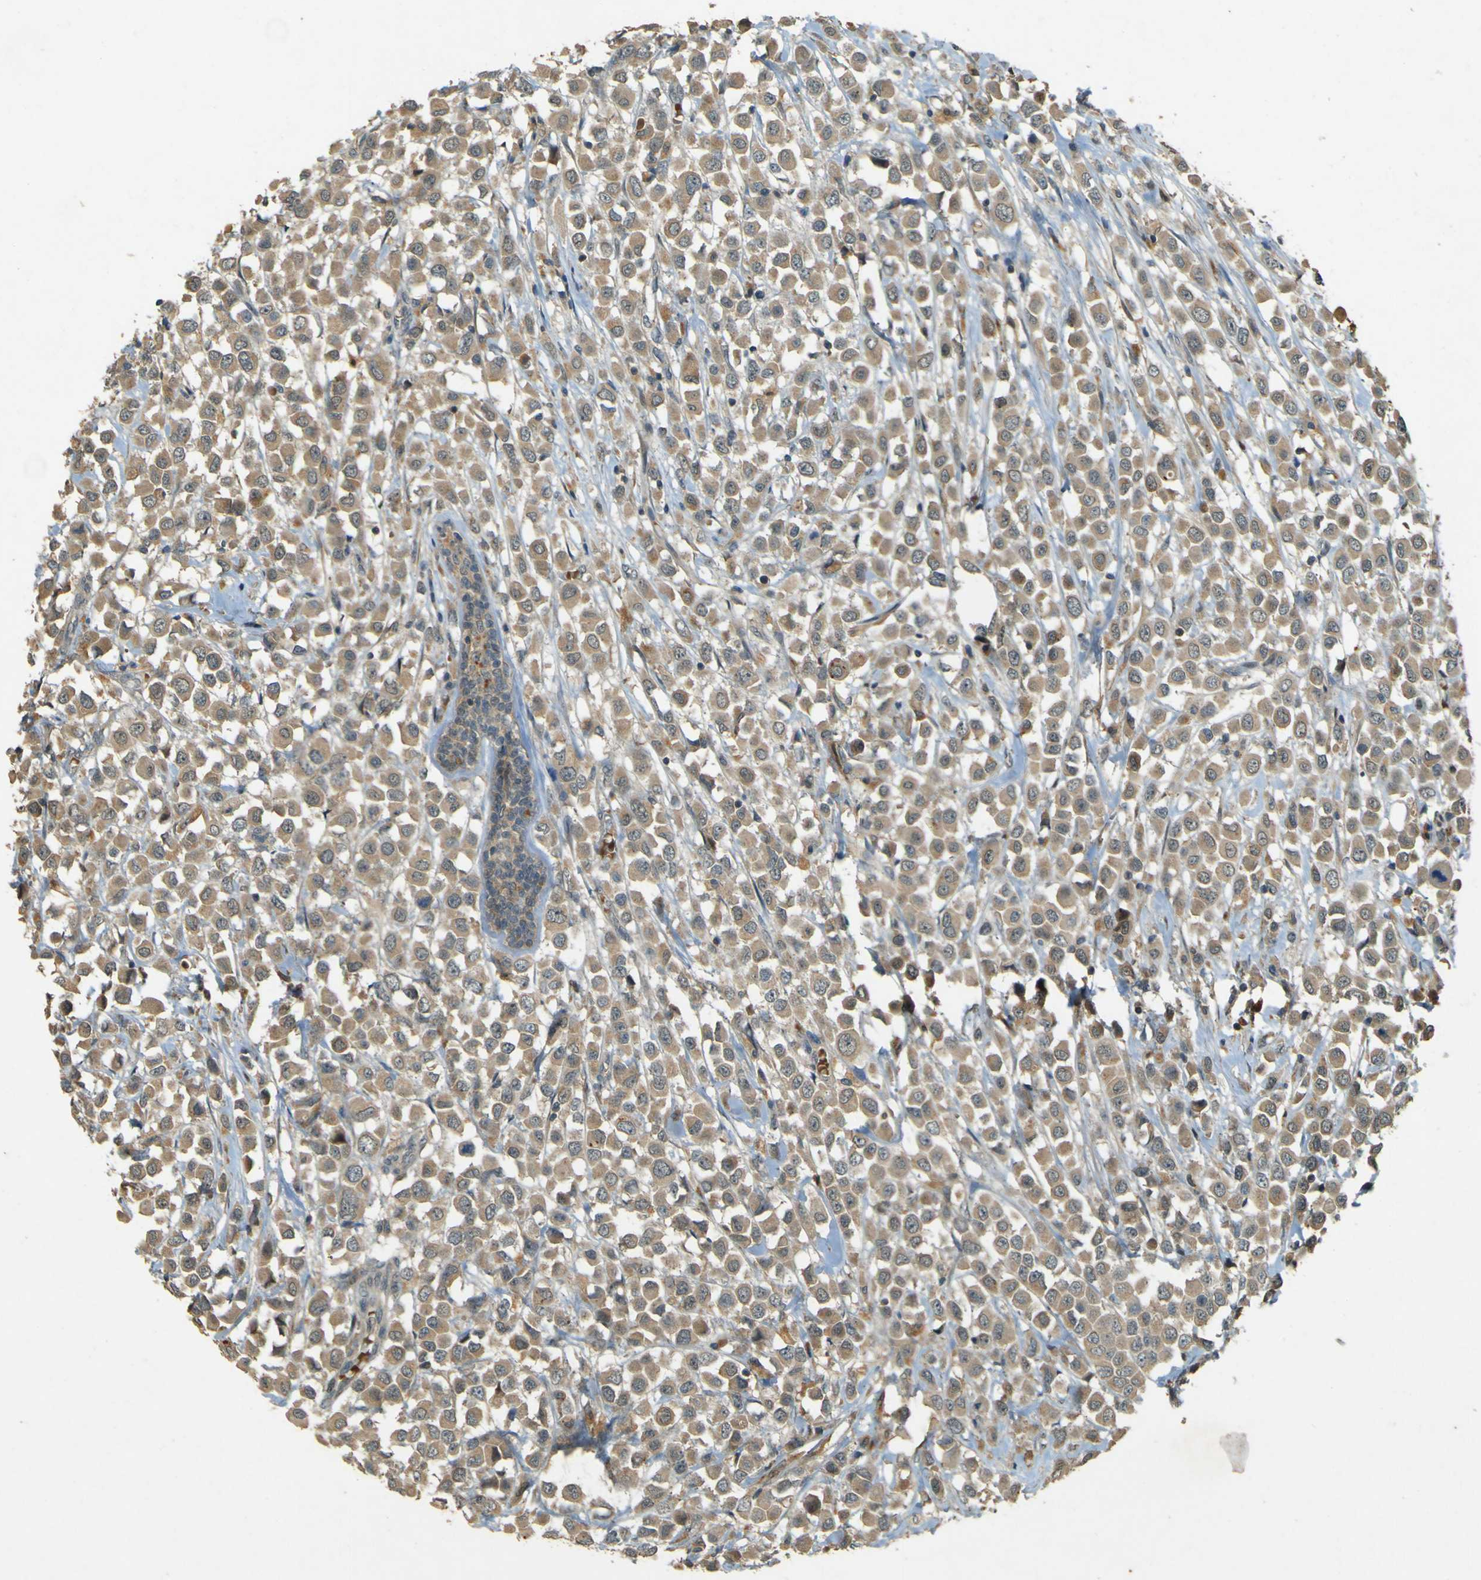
{"staining": {"intensity": "moderate", "quantity": ">75%", "location": "cytoplasmic/membranous"}, "tissue": "breast cancer", "cell_type": "Tumor cells", "image_type": "cancer", "snomed": [{"axis": "morphology", "description": "Duct carcinoma"}, {"axis": "topography", "description": "Breast"}], "caption": "DAB immunohistochemical staining of breast cancer (infiltrating ductal carcinoma) displays moderate cytoplasmic/membranous protein staining in about >75% of tumor cells.", "gene": "MPDZ", "patient": {"sex": "female", "age": 61}}